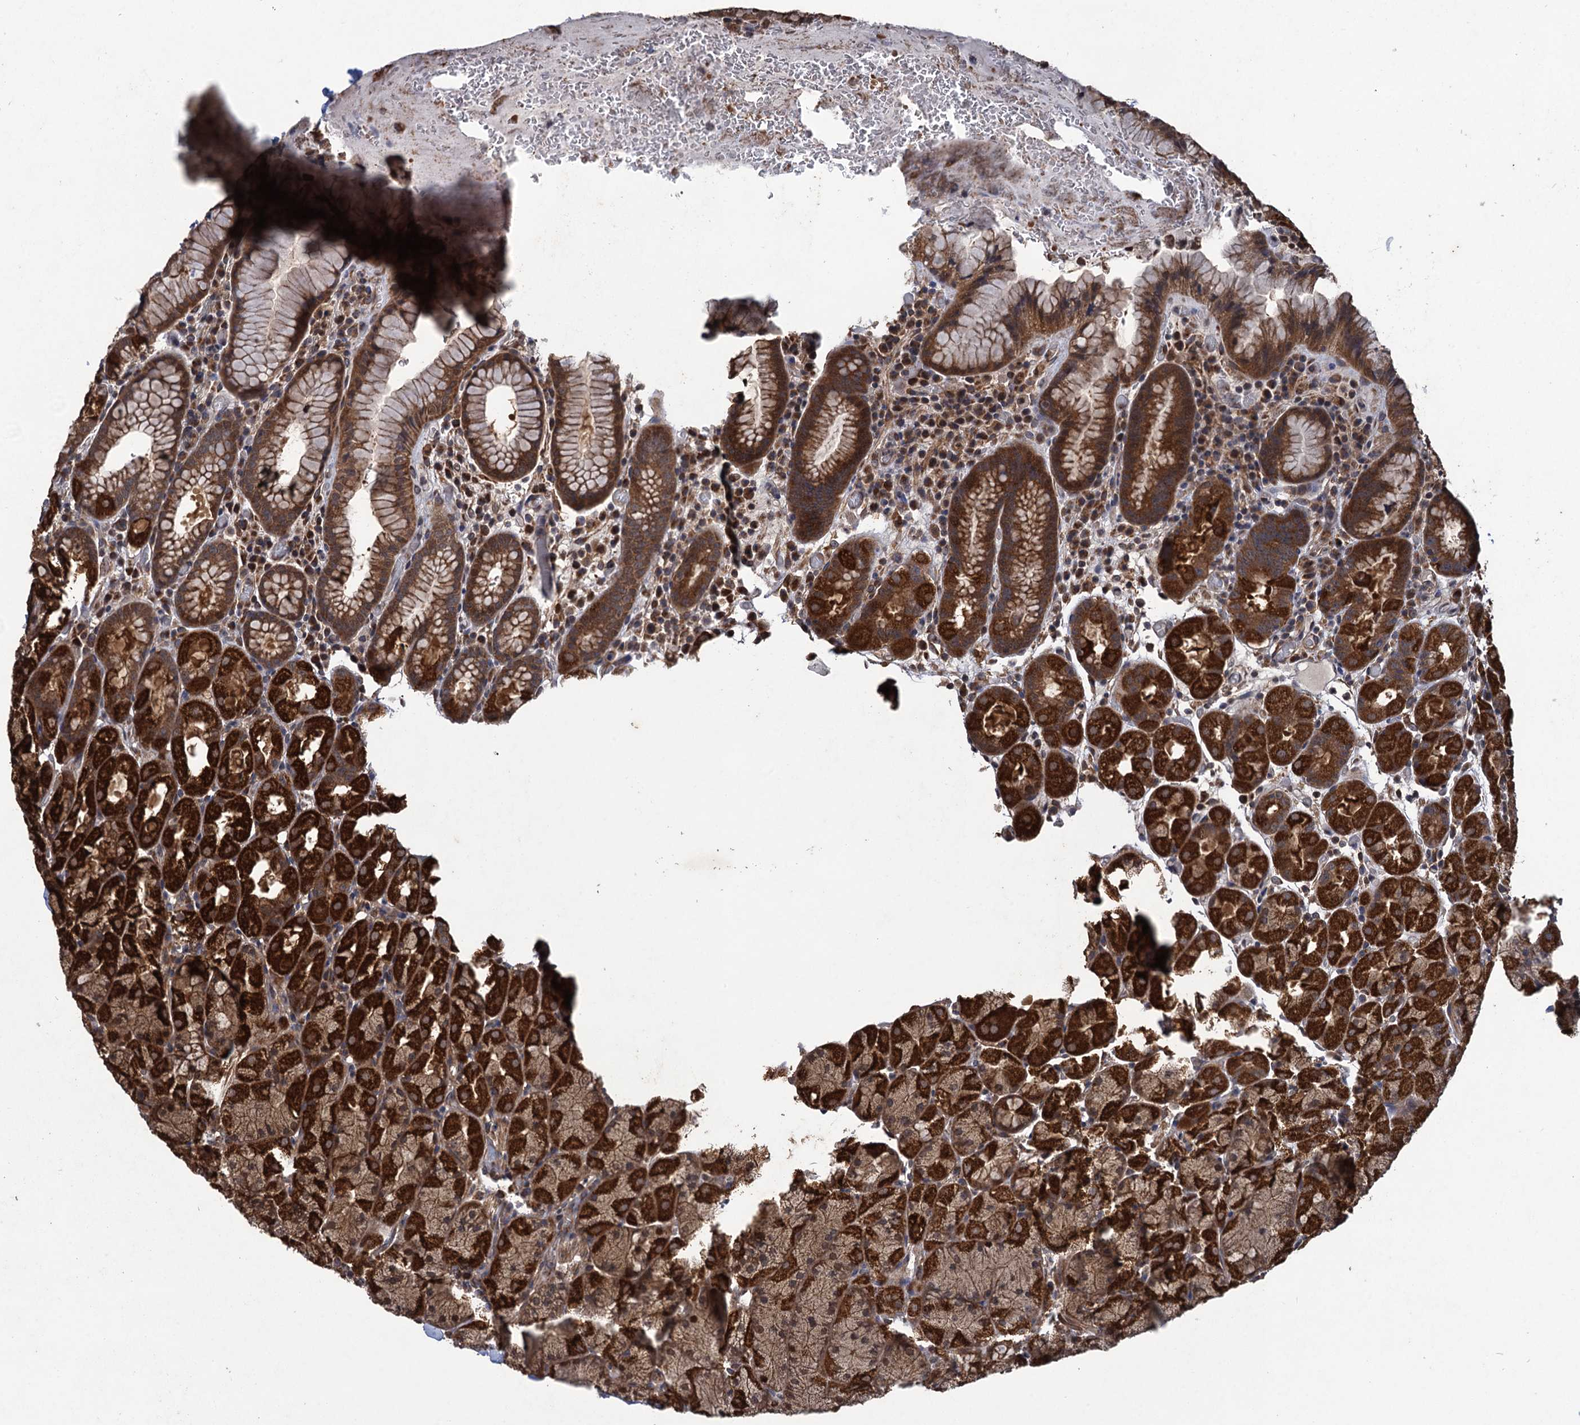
{"staining": {"intensity": "strong", "quantity": ">75%", "location": "cytoplasmic/membranous"}, "tissue": "stomach", "cell_type": "Glandular cells", "image_type": "normal", "snomed": [{"axis": "morphology", "description": "Normal tissue, NOS"}, {"axis": "topography", "description": "Stomach, upper"}, {"axis": "topography", "description": "Stomach, lower"}], "caption": "Immunohistochemical staining of normal human stomach displays >75% levels of strong cytoplasmic/membranous protein staining in approximately >75% of glandular cells. (DAB IHC with brightfield microscopy, high magnification).", "gene": "HAUS1", "patient": {"sex": "male", "age": 80}}